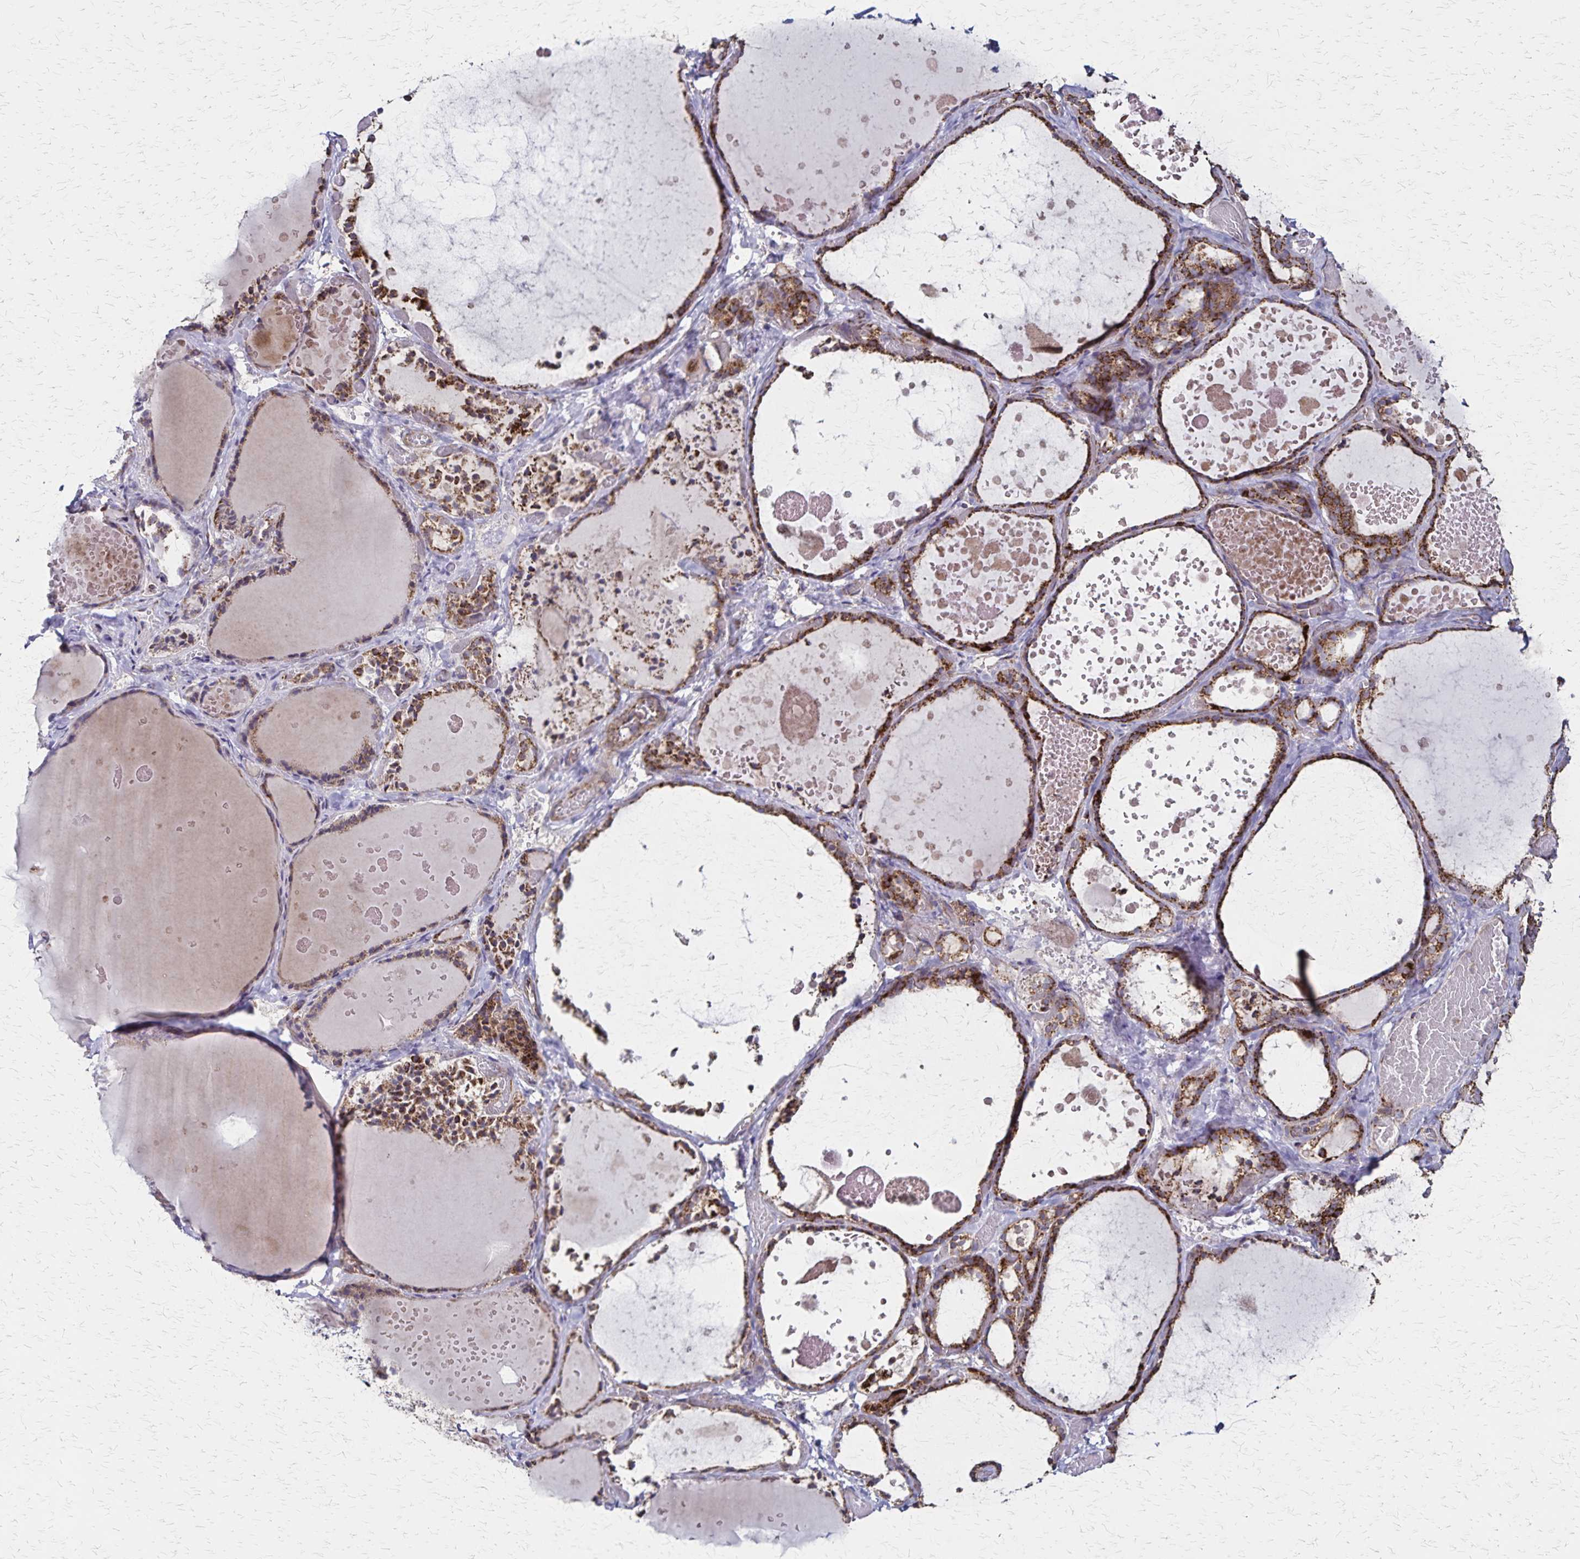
{"staining": {"intensity": "strong", "quantity": ">75%", "location": "cytoplasmic/membranous"}, "tissue": "thyroid gland", "cell_type": "Glandular cells", "image_type": "normal", "snomed": [{"axis": "morphology", "description": "Normal tissue, NOS"}, {"axis": "topography", "description": "Thyroid gland"}], "caption": "An image showing strong cytoplasmic/membranous positivity in approximately >75% of glandular cells in benign thyroid gland, as visualized by brown immunohistochemical staining.", "gene": "NFS1", "patient": {"sex": "female", "age": 56}}